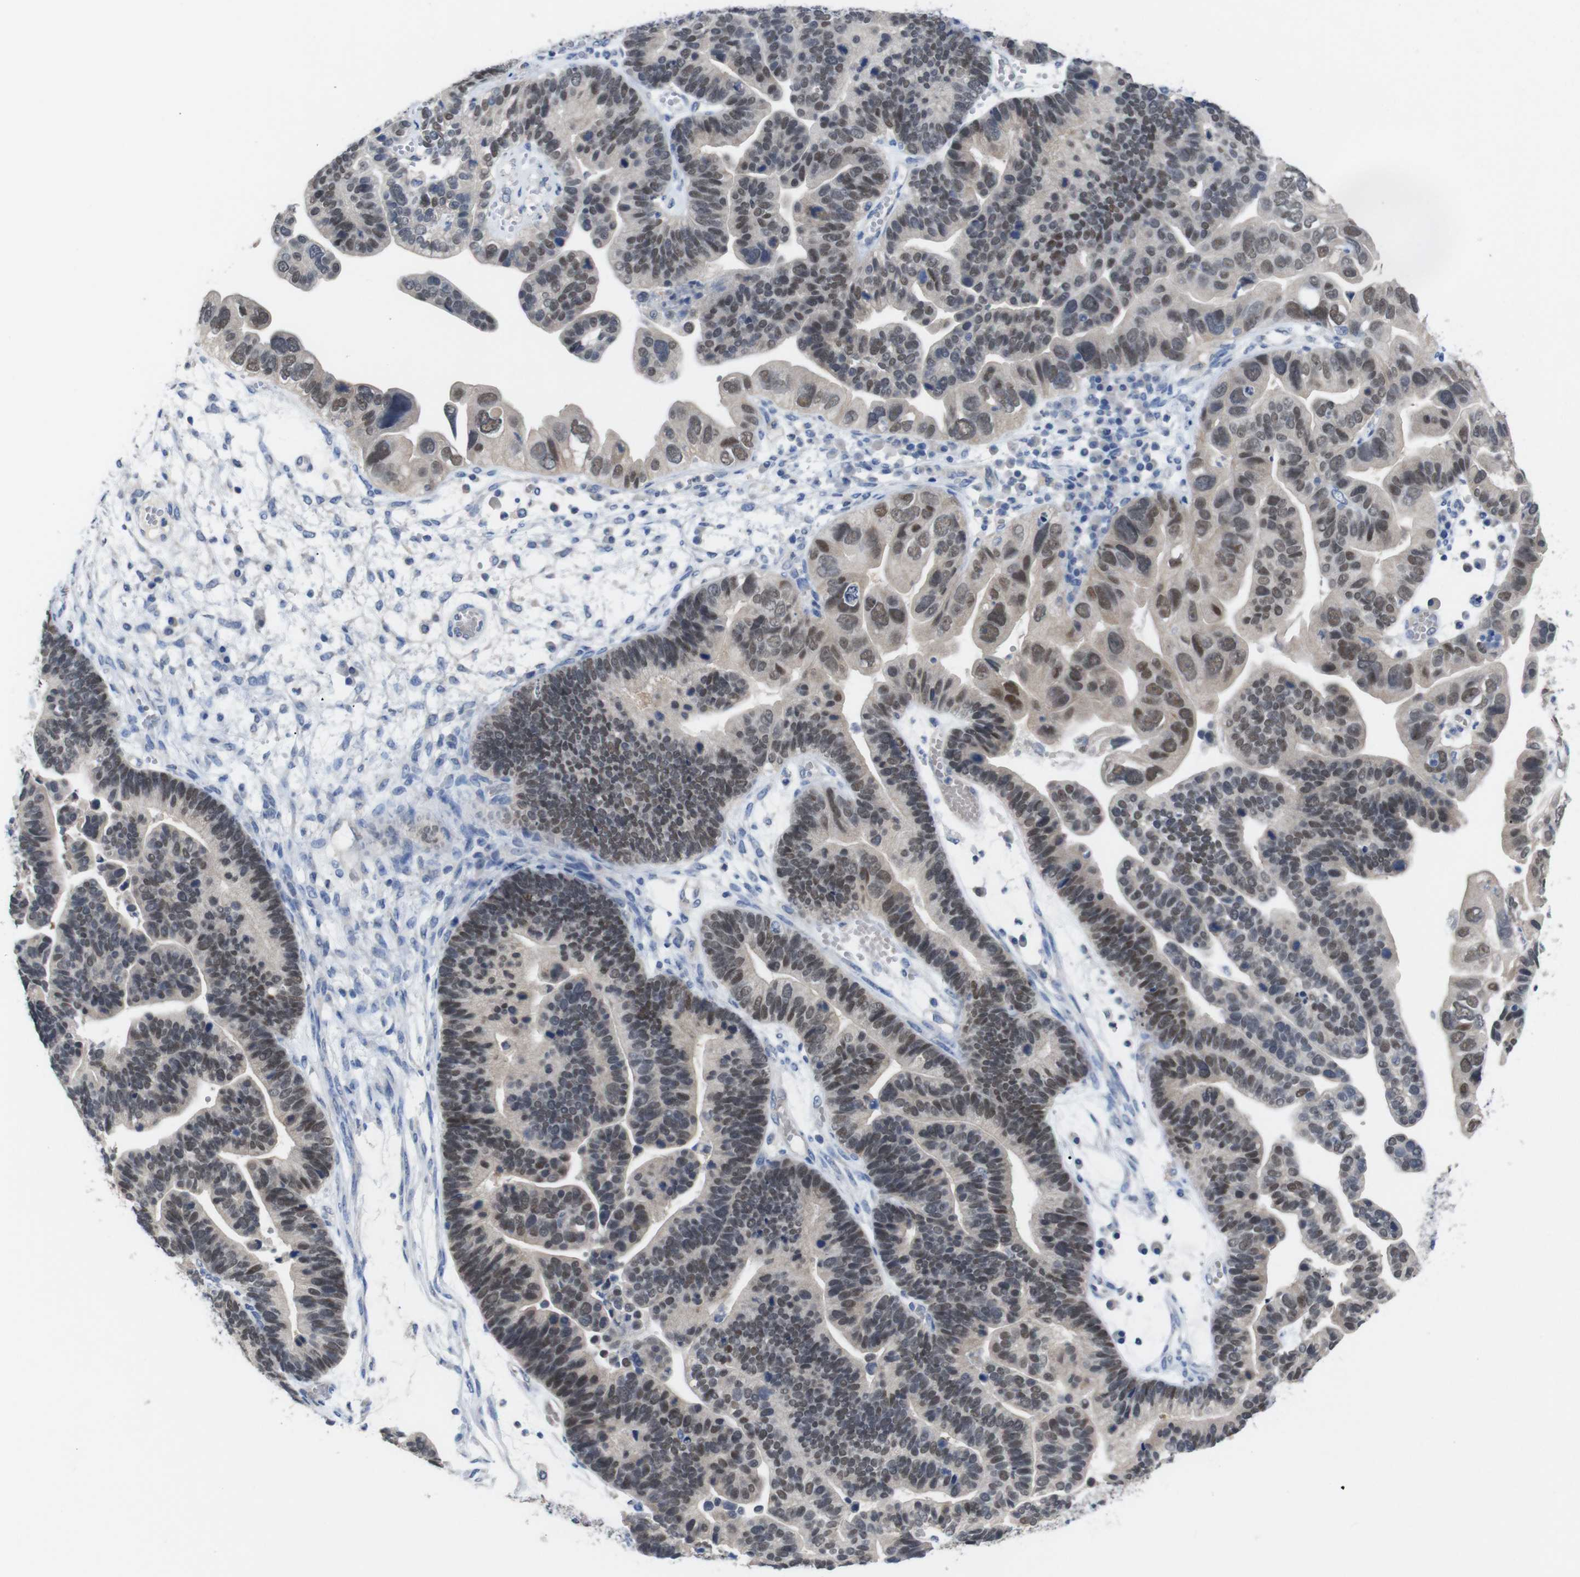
{"staining": {"intensity": "moderate", "quantity": "25%-75%", "location": "nuclear"}, "tissue": "ovarian cancer", "cell_type": "Tumor cells", "image_type": "cancer", "snomed": [{"axis": "morphology", "description": "Cystadenocarcinoma, serous, NOS"}, {"axis": "topography", "description": "Ovary"}], "caption": "About 25%-75% of tumor cells in human ovarian cancer exhibit moderate nuclear protein expression as visualized by brown immunohistochemical staining.", "gene": "HNF1A", "patient": {"sex": "female", "age": 56}}